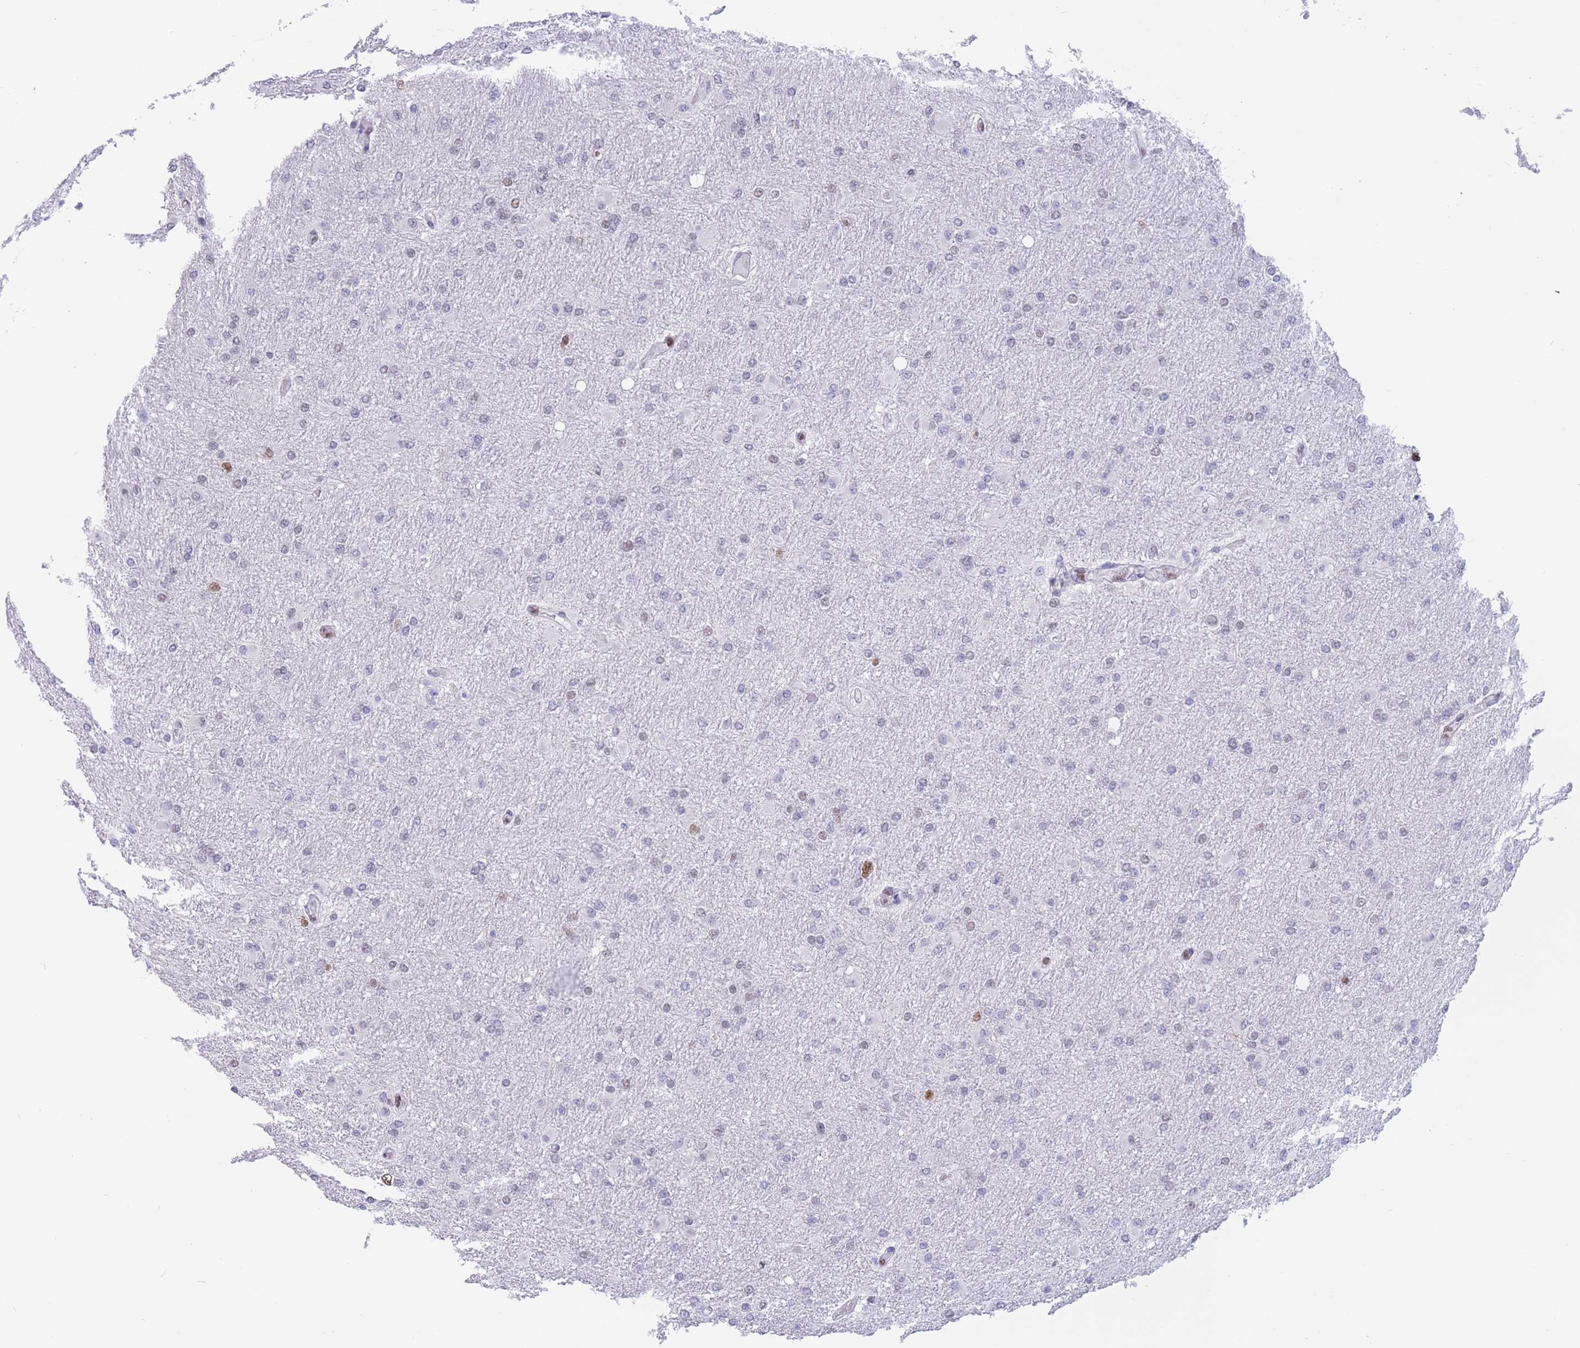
{"staining": {"intensity": "negative", "quantity": "none", "location": "none"}, "tissue": "glioma", "cell_type": "Tumor cells", "image_type": "cancer", "snomed": [{"axis": "morphology", "description": "Glioma, malignant, High grade"}, {"axis": "topography", "description": "Cerebral cortex"}], "caption": "Immunohistochemistry (IHC) of malignant glioma (high-grade) exhibits no expression in tumor cells.", "gene": "NASP", "patient": {"sex": "female", "age": 36}}